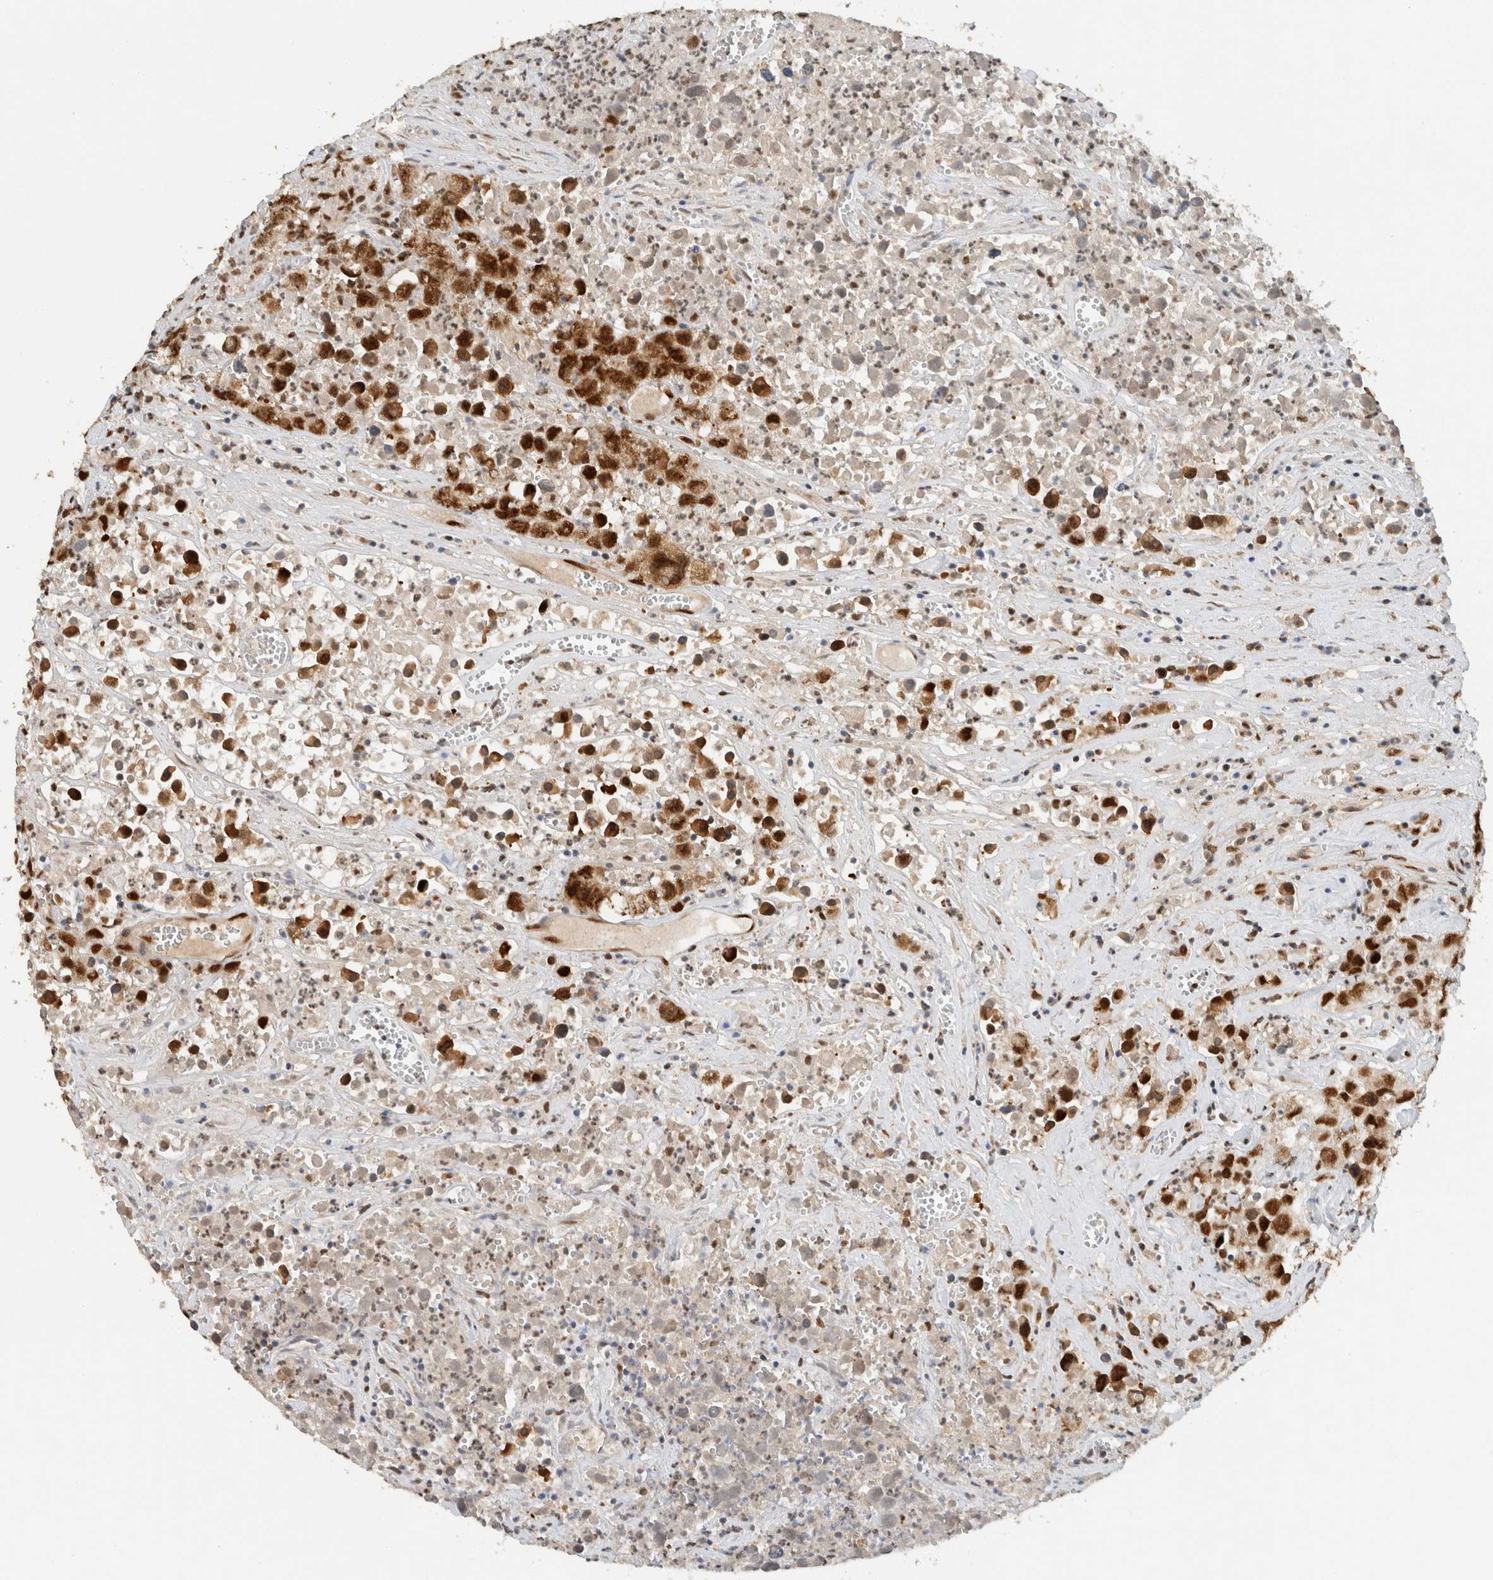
{"staining": {"intensity": "strong", "quantity": "<25%", "location": "nuclear"}, "tissue": "testis cancer", "cell_type": "Tumor cells", "image_type": "cancer", "snomed": [{"axis": "morphology", "description": "Seminoma, NOS"}, {"axis": "morphology", "description": "Carcinoma, Embryonal, NOS"}, {"axis": "topography", "description": "Testis"}], "caption": "Protein staining reveals strong nuclear expression in about <25% of tumor cells in testis embryonal carcinoma. The protein is shown in brown color, while the nuclei are stained blue.", "gene": "DDX42", "patient": {"sex": "male", "age": 43}}